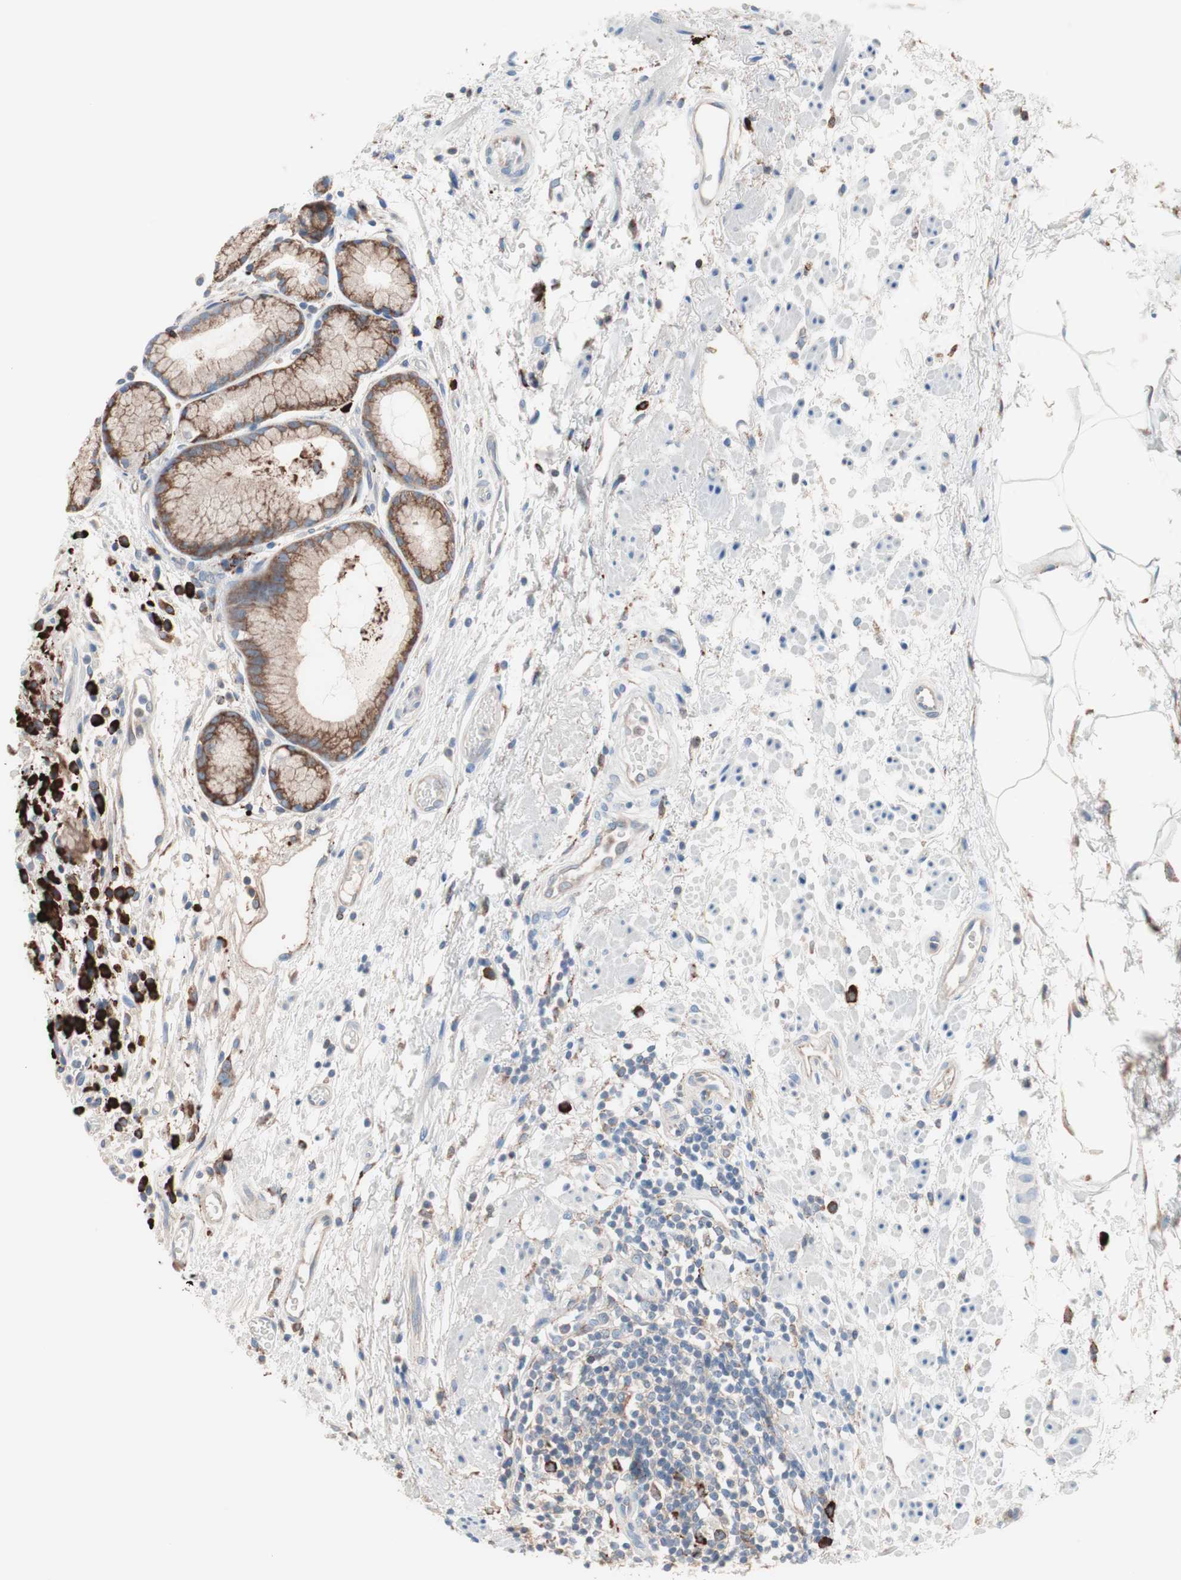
{"staining": {"intensity": "moderate", "quantity": ">75%", "location": "cytoplasmic/membranous"}, "tissue": "stomach", "cell_type": "Glandular cells", "image_type": "normal", "snomed": [{"axis": "morphology", "description": "Normal tissue, NOS"}, {"axis": "topography", "description": "Stomach, upper"}], "caption": "Protein expression analysis of normal human stomach reveals moderate cytoplasmic/membranous expression in approximately >75% of glandular cells.", "gene": "SLC27A4", "patient": {"sex": "male", "age": 72}}